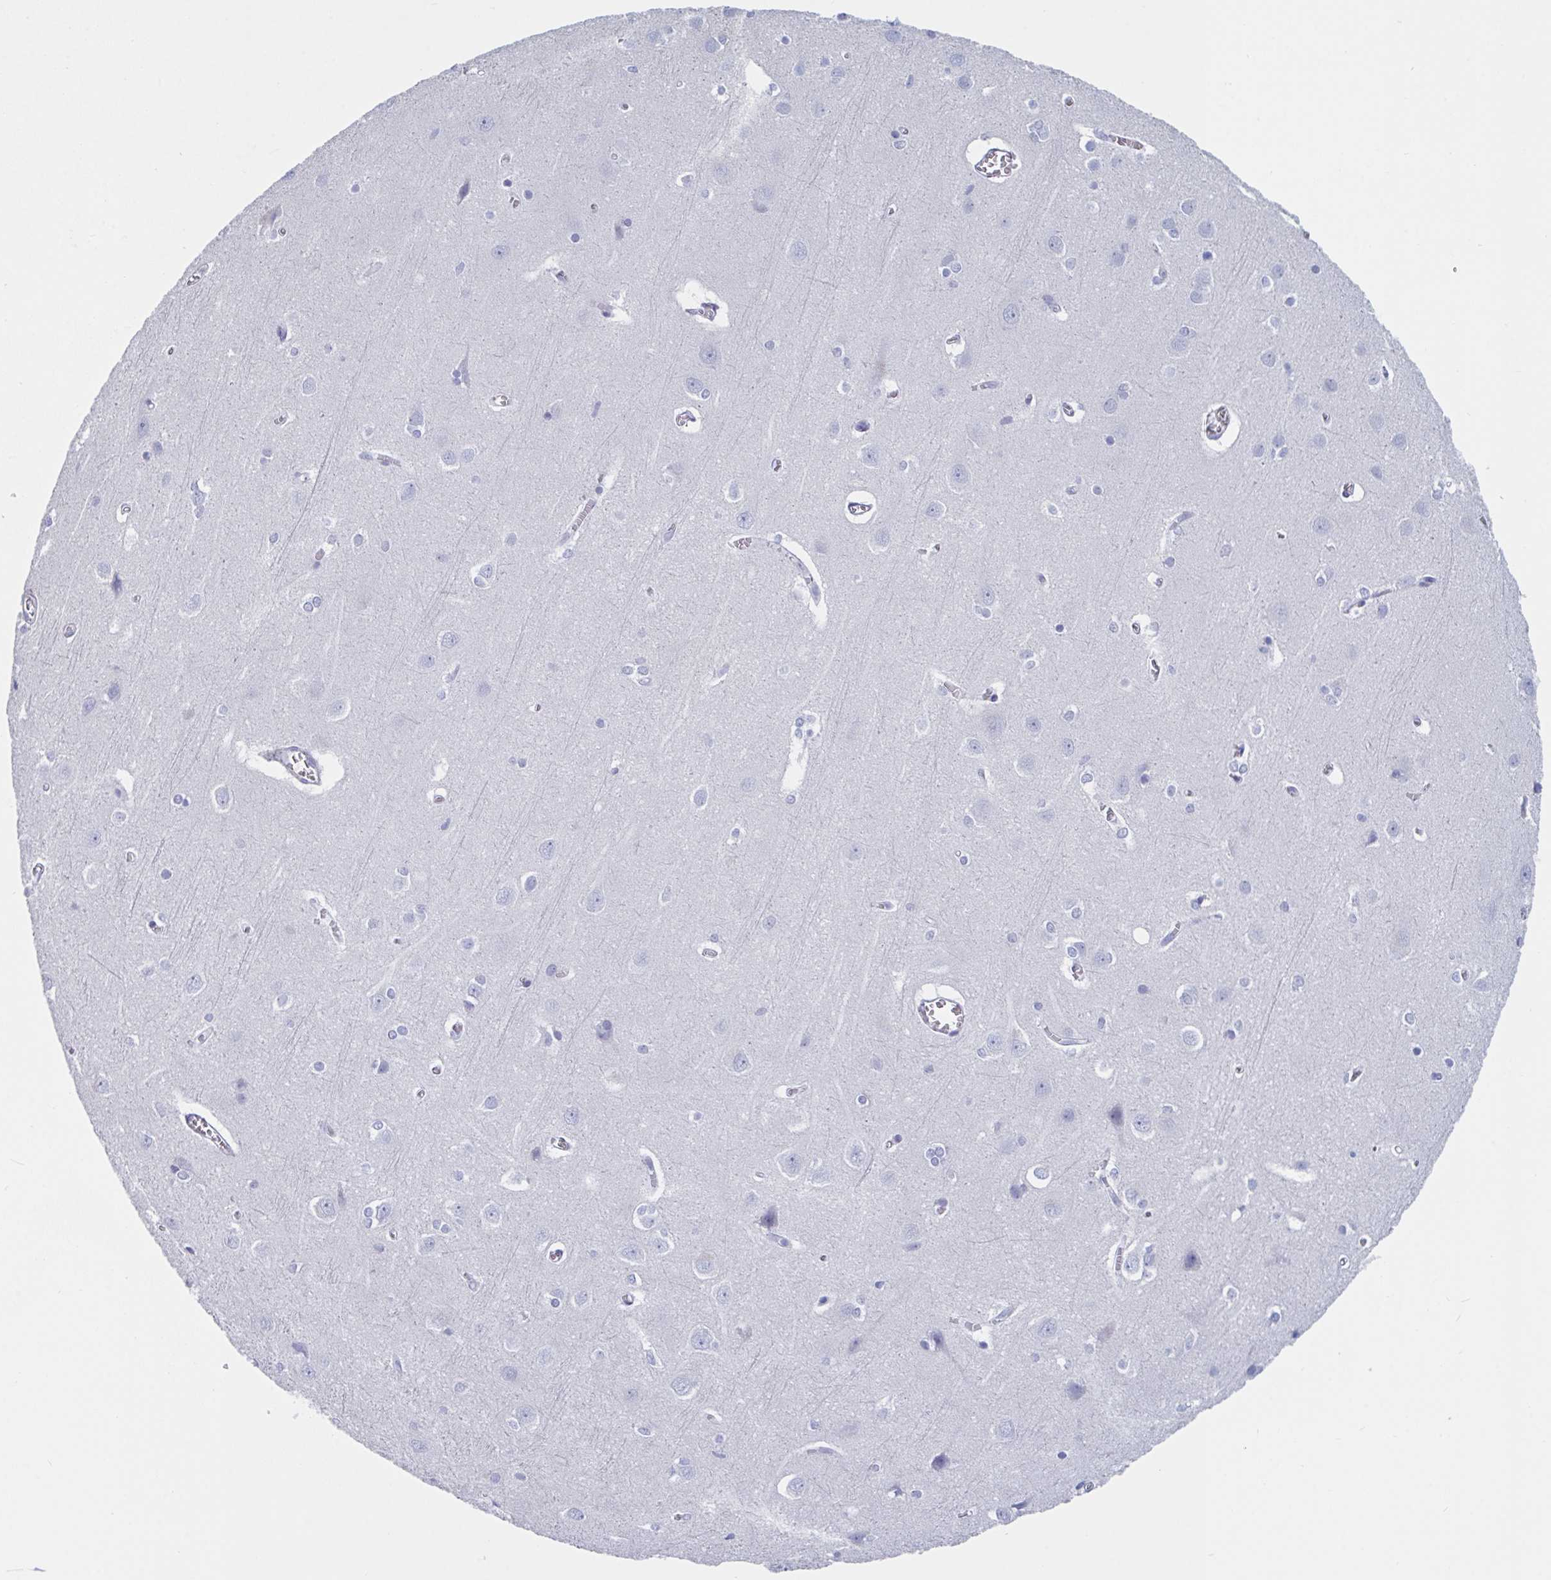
{"staining": {"intensity": "negative", "quantity": "none", "location": "none"}, "tissue": "cerebral cortex", "cell_type": "Endothelial cells", "image_type": "normal", "snomed": [{"axis": "morphology", "description": "Normal tissue, NOS"}, {"axis": "topography", "description": "Cerebral cortex"}], "caption": "The photomicrograph reveals no staining of endothelial cells in unremarkable cerebral cortex.", "gene": "DPEP3", "patient": {"sex": "male", "age": 37}}